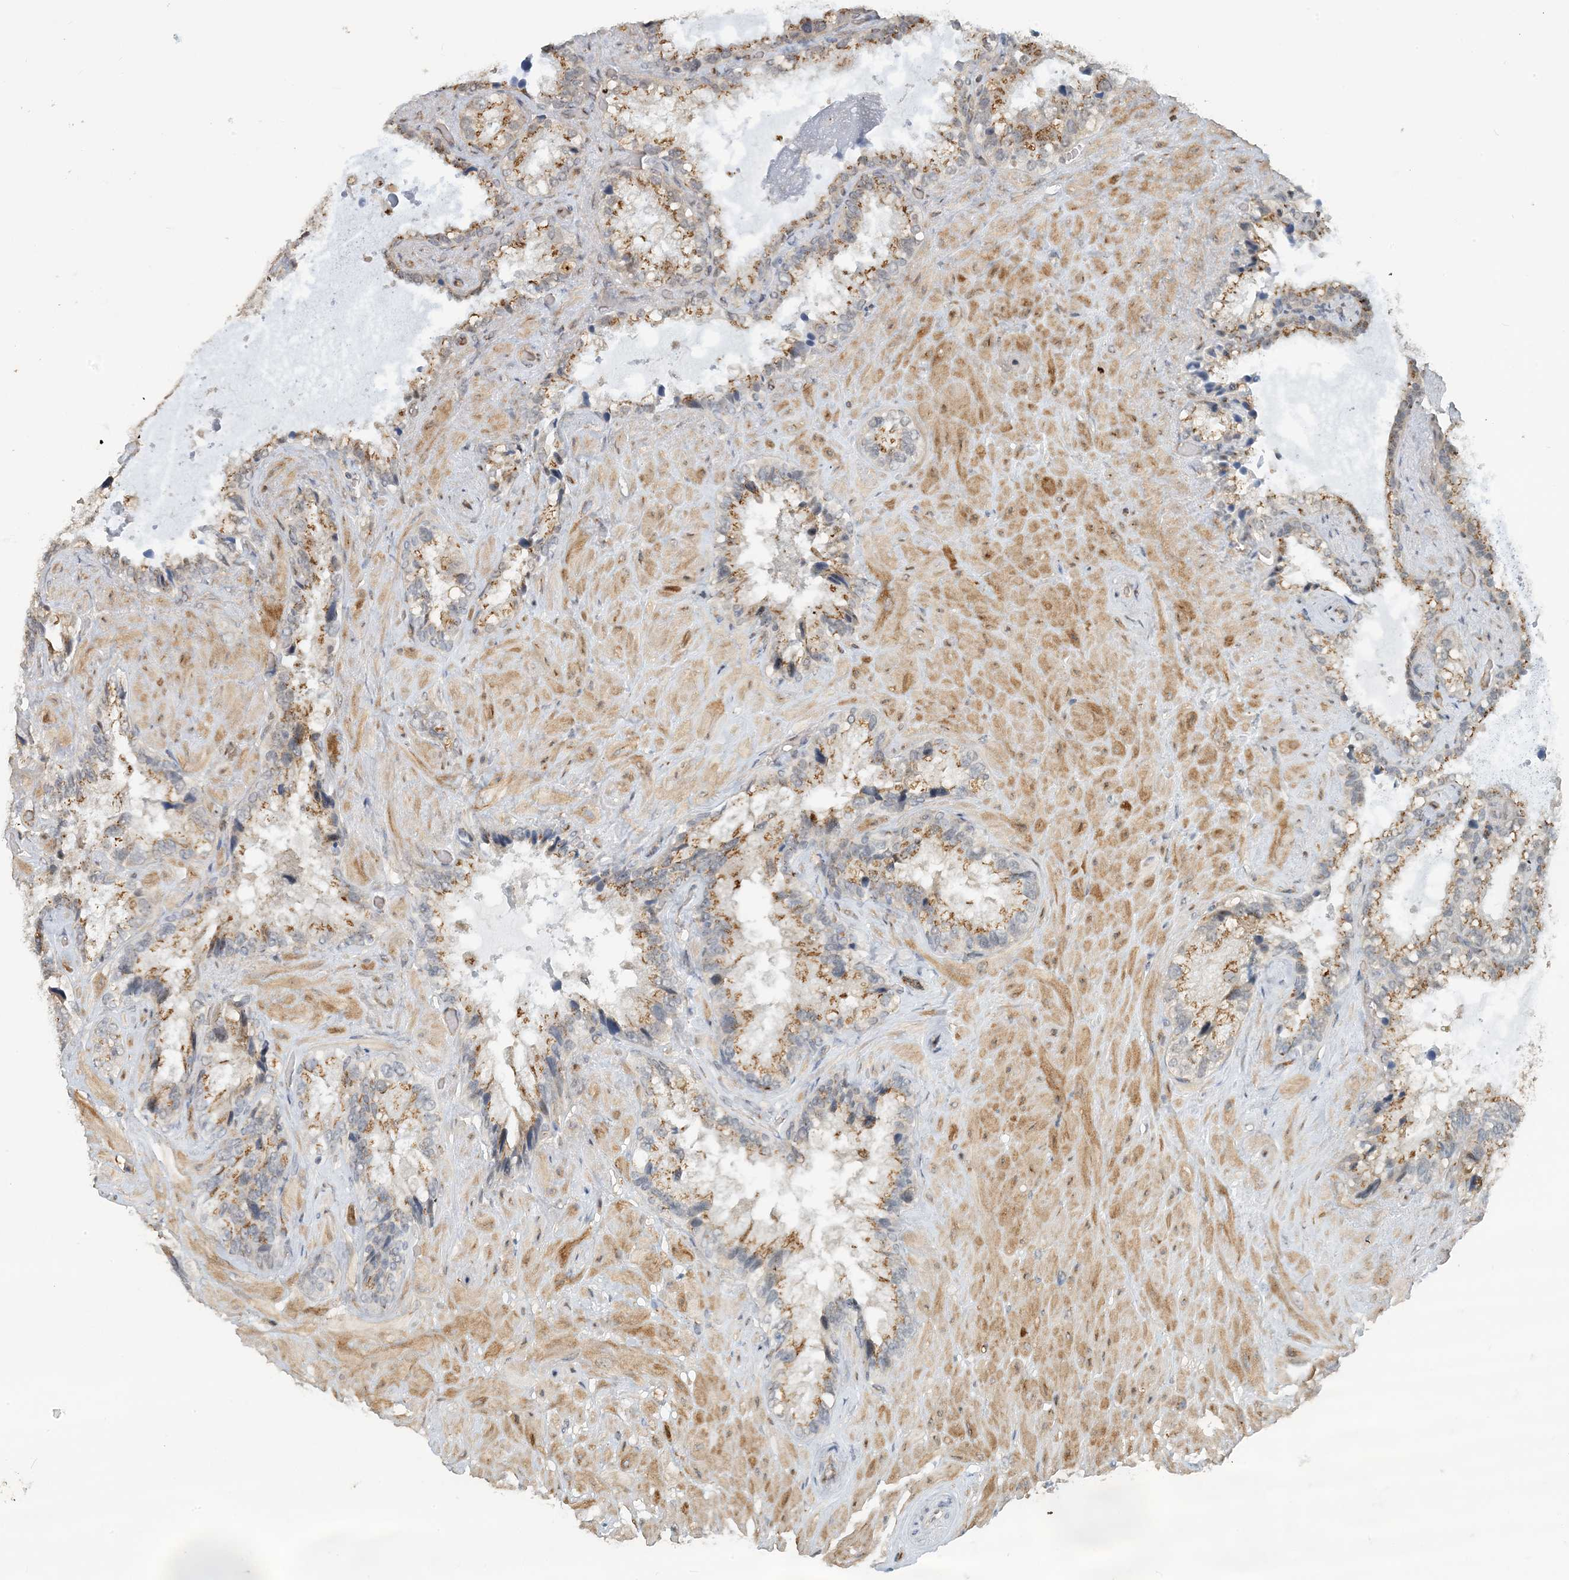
{"staining": {"intensity": "moderate", "quantity": ">75%", "location": "cytoplasmic/membranous"}, "tissue": "seminal vesicle", "cell_type": "Glandular cells", "image_type": "normal", "snomed": [{"axis": "morphology", "description": "Normal tissue, NOS"}, {"axis": "topography", "description": "Prostate"}, {"axis": "topography", "description": "Seminal veicle"}], "caption": "Brown immunohistochemical staining in benign human seminal vesicle displays moderate cytoplasmic/membranous expression in about >75% of glandular cells. (Stains: DAB in brown, nuclei in blue, Microscopy: brightfield microscopy at high magnification).", "gene": "ZCCHC4", "patient": {"sex": "male", "age": 68}}